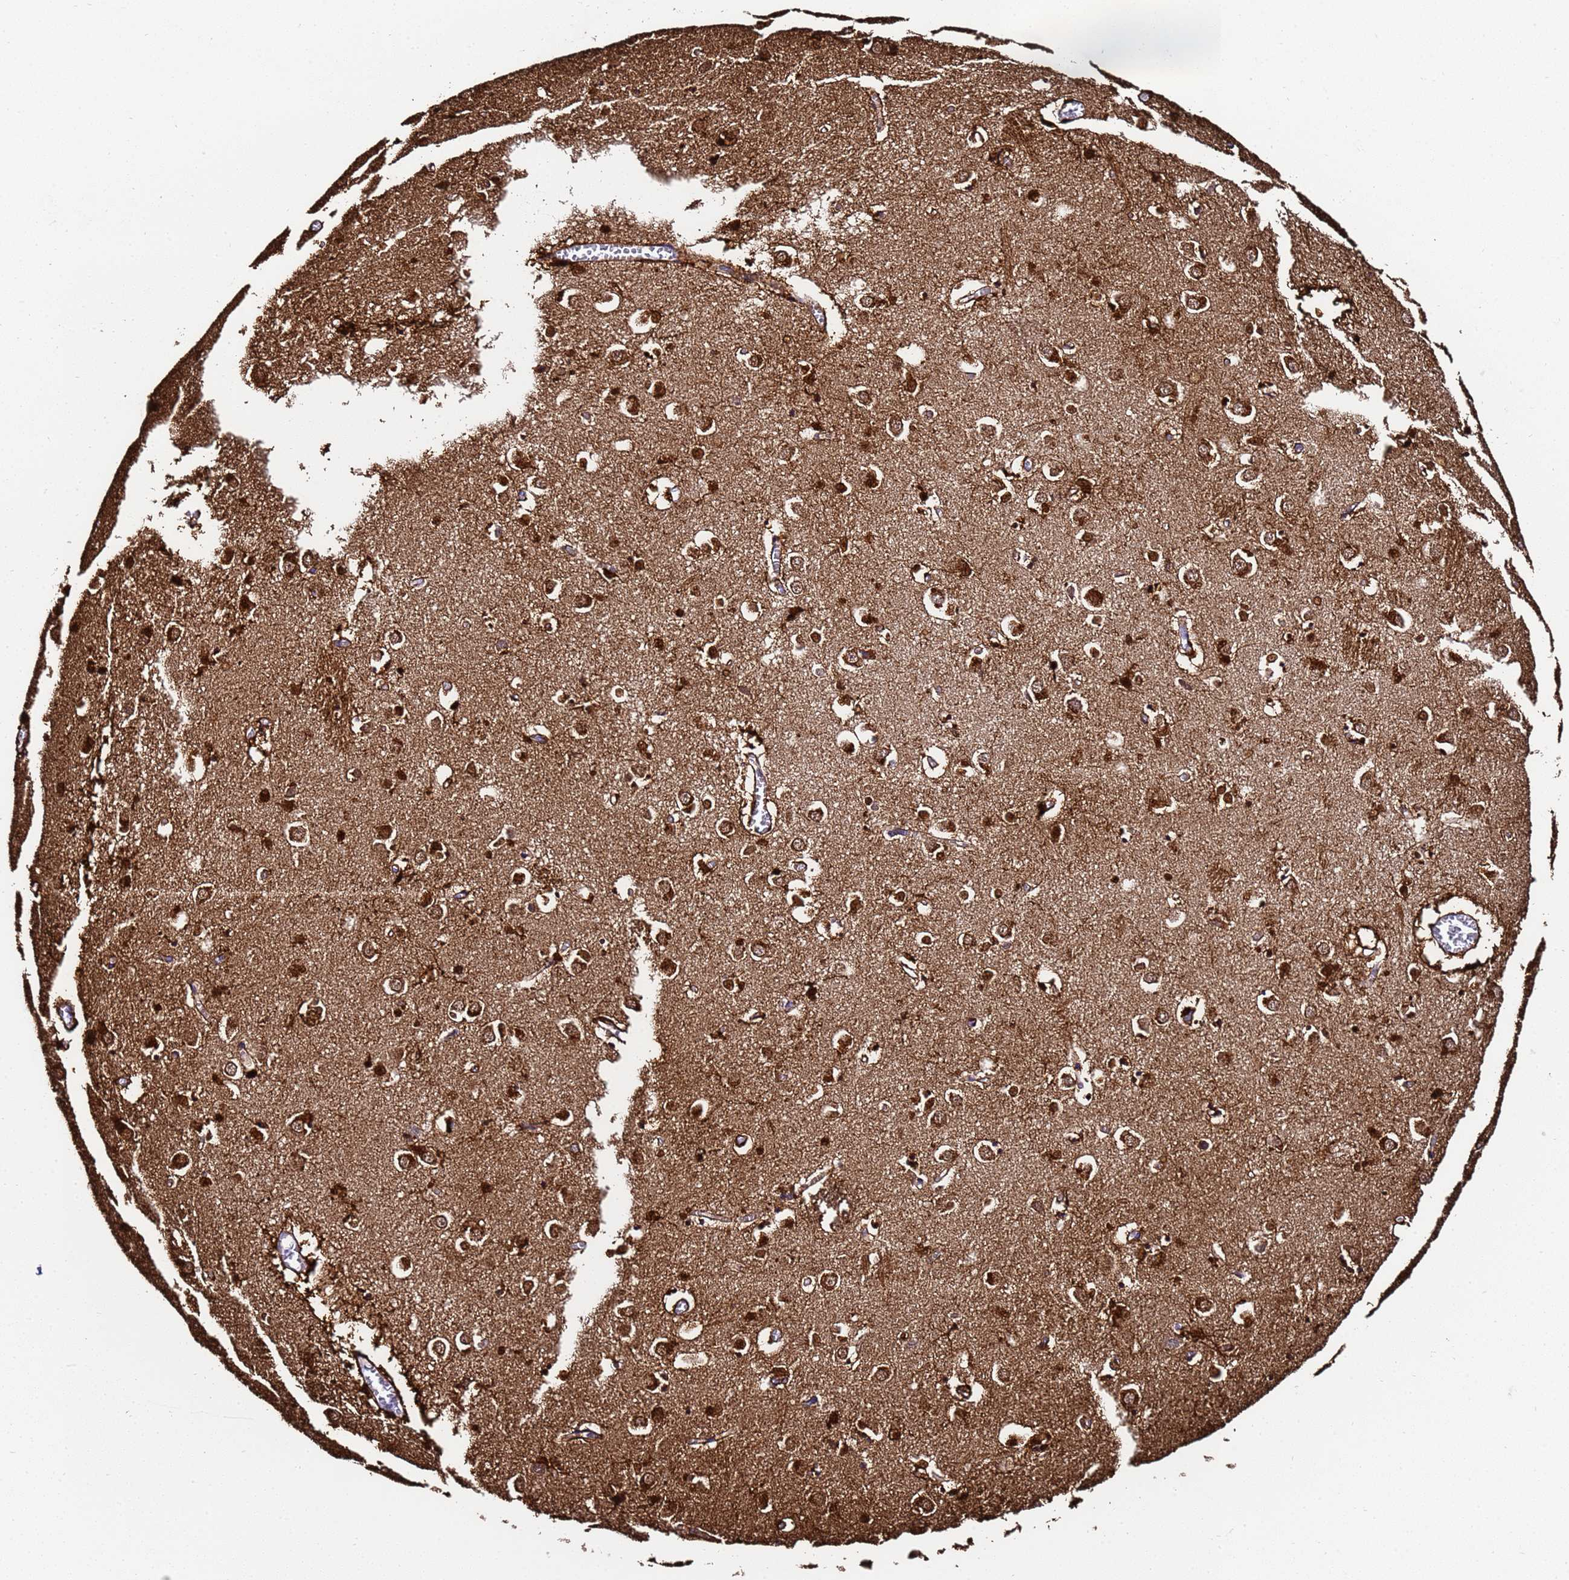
{"staining": {"intensity": "strong", "quantity": "25%-75%", "location": "cytoplasmic/membranous"}, "tissue": "caudate", "cell_type": "Glial cells", "image_type": "normal", "snomed": [{"axis": "morphology", "description": "Normal tissue, NOS"}, {"axis": "topography", "description": "Lateral ventricle wall"}], "caption": "High-magnification brightfield microscopy of normal caudate stained with DAB (brown) and counterstained with hematoxylin (blue). glial cells exhibit strong cytoplasmic/membranous staining is appreciated in about25%-75% of cells. (DAB IHC with brightfield microscopy, high magnification).", "gene": "FTL", "patient": {"sex": "male", "age": 70}}